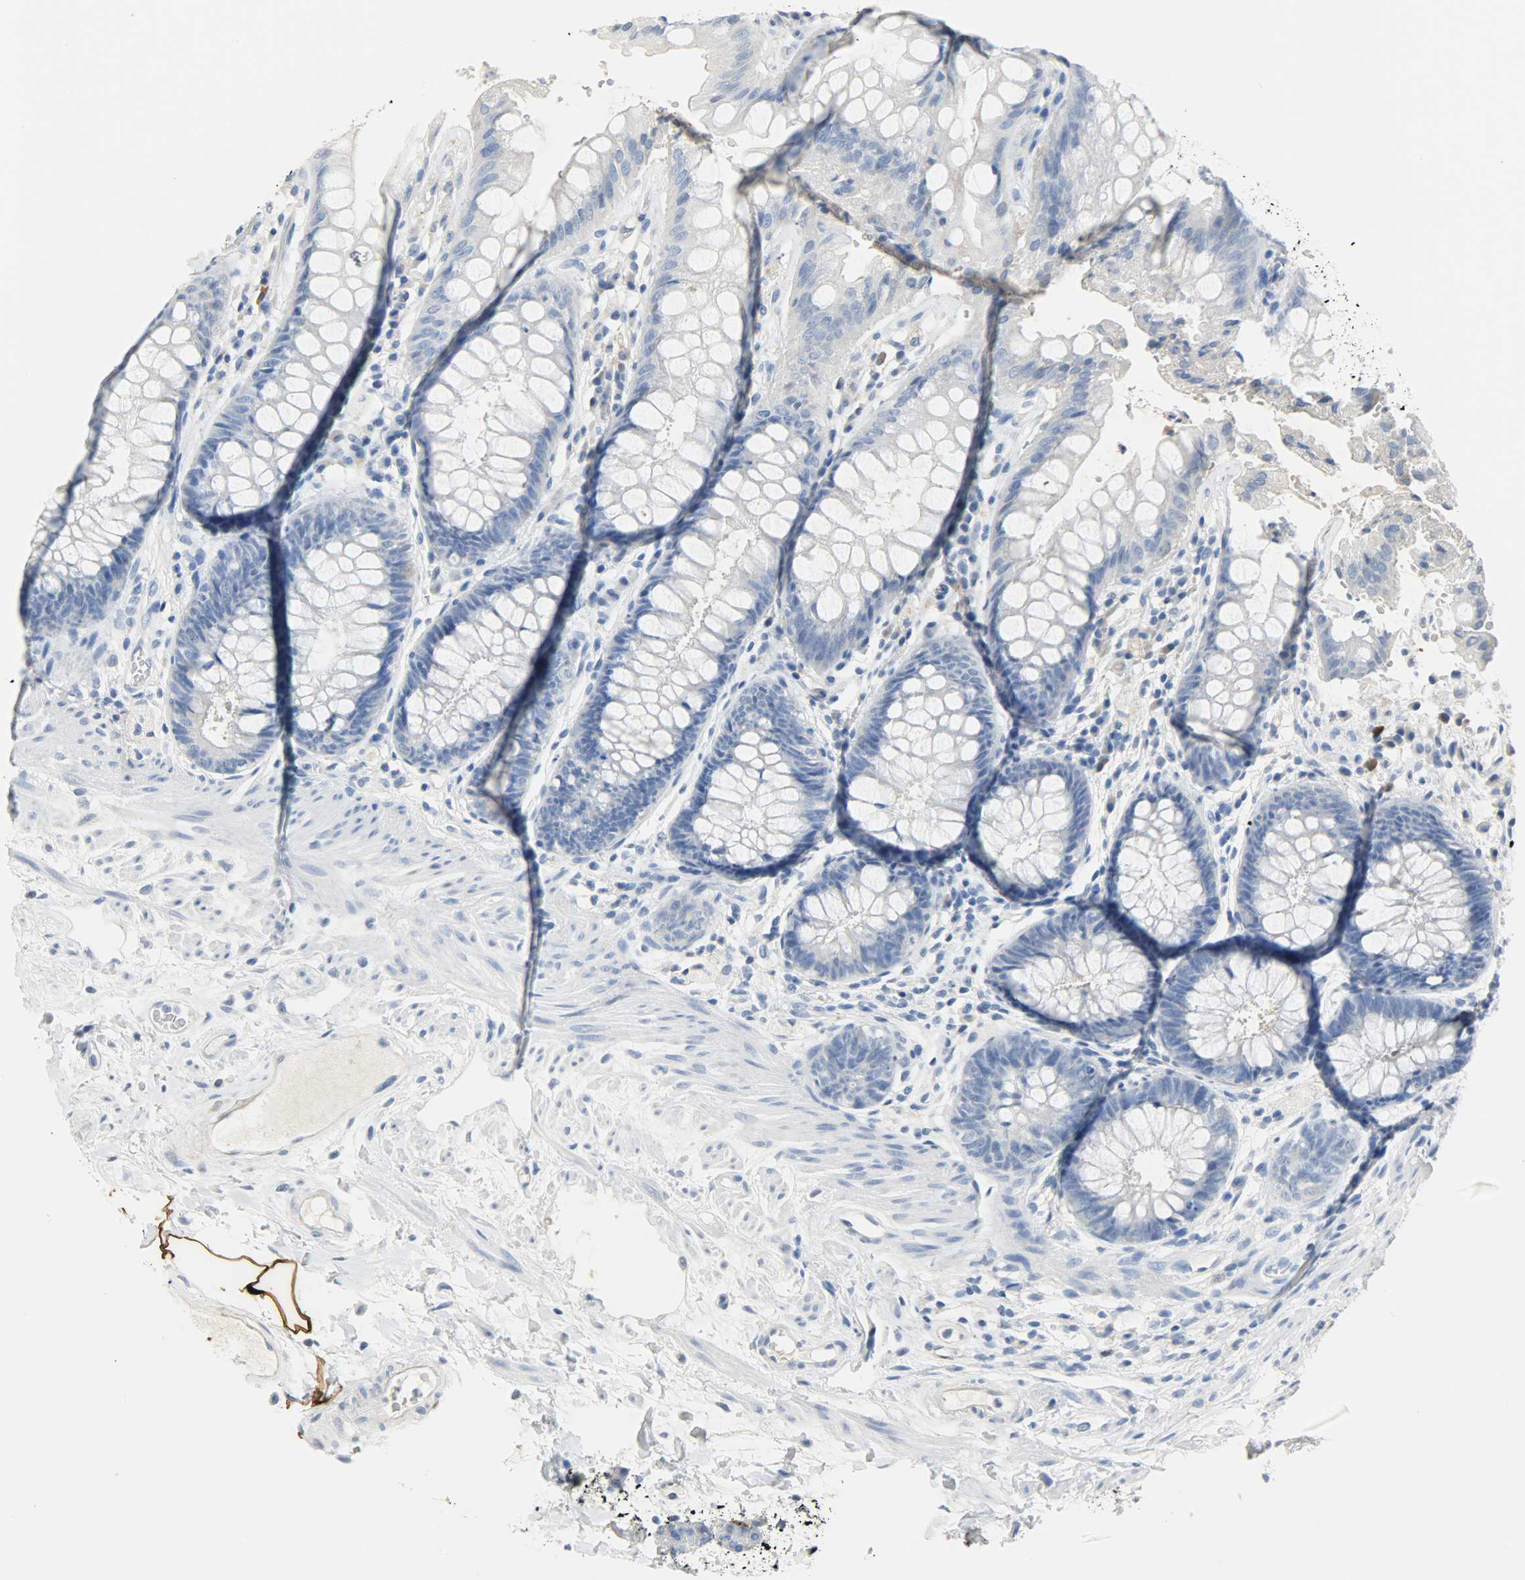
{"staining": {"intensity": "negative", "quantity": "none", "location": "none"}, "tissue": "rectum", "cell_type": "Glandular cells", "image_type": "normal", "snomed": [{"axis": "morphology", "description": "Normal tissue, NOS"}, {"axis": "topography", "description": "Rectum"}], "caption": "Immunohistochemical staining of normal rectum reveals no significant expression in glandular cells.", "gene": "CA3", "patient": {"sex": "female", "age": 46}}